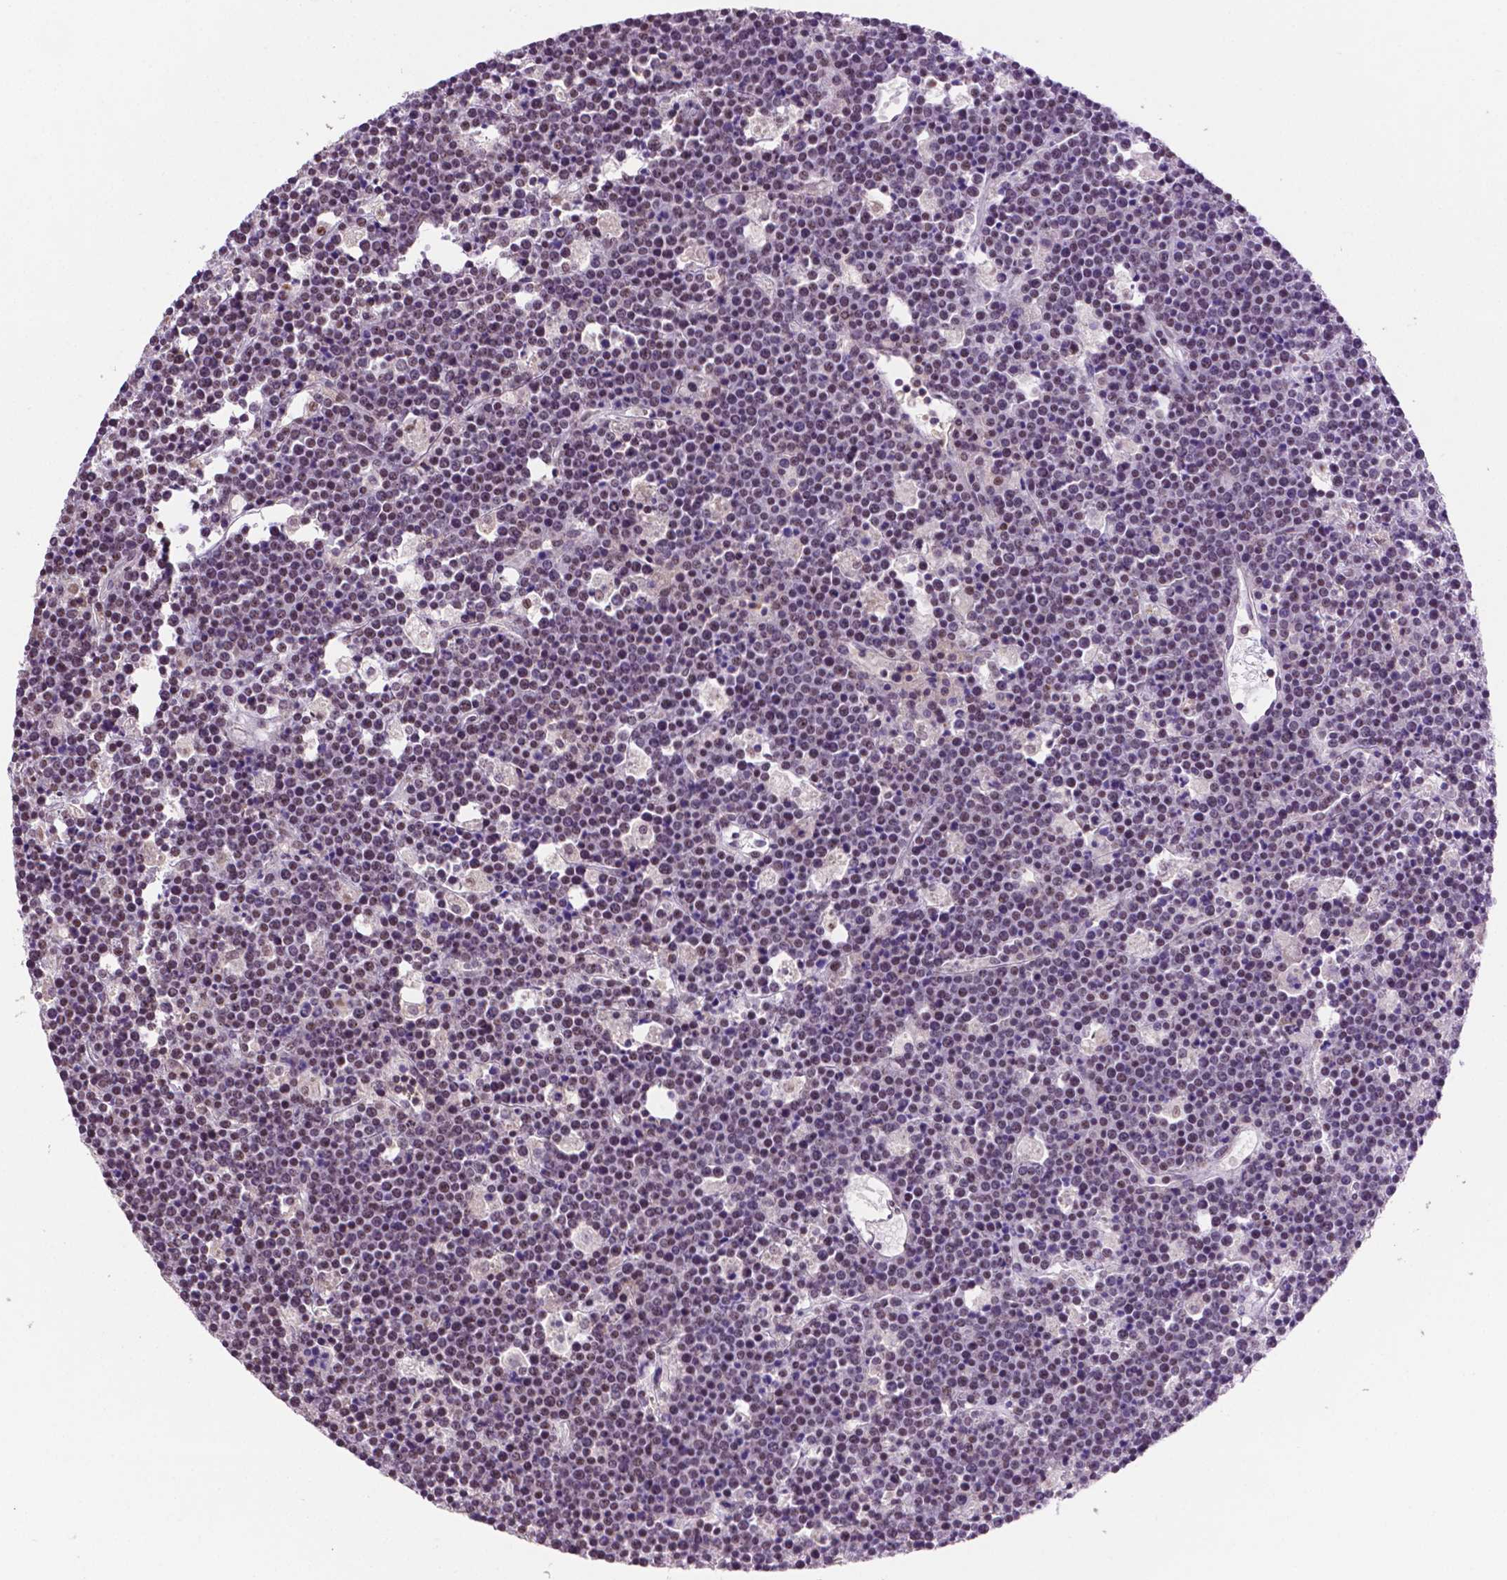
{"staining": {"intensity": "negative", "quantity": "none", "location": "none"}, "tissue": "lymphoma", "cell_type": "Tumor cells", "image_type": "cancer", "snomed": [{"axis": "morphology", "description": "Malignant lymphoma, non-Hodgkin's type, High grade"}, {"axis": "topography", "description": "Ovary"}], "caption": "This photomicrograph is of lymphoma stained with IHC to label a protein in brown with the nuclei are counter-stained blue. There is no staining in tumor cells.", "gene": "PTPN6", "patient": {"sex": "female", "age": 56}}